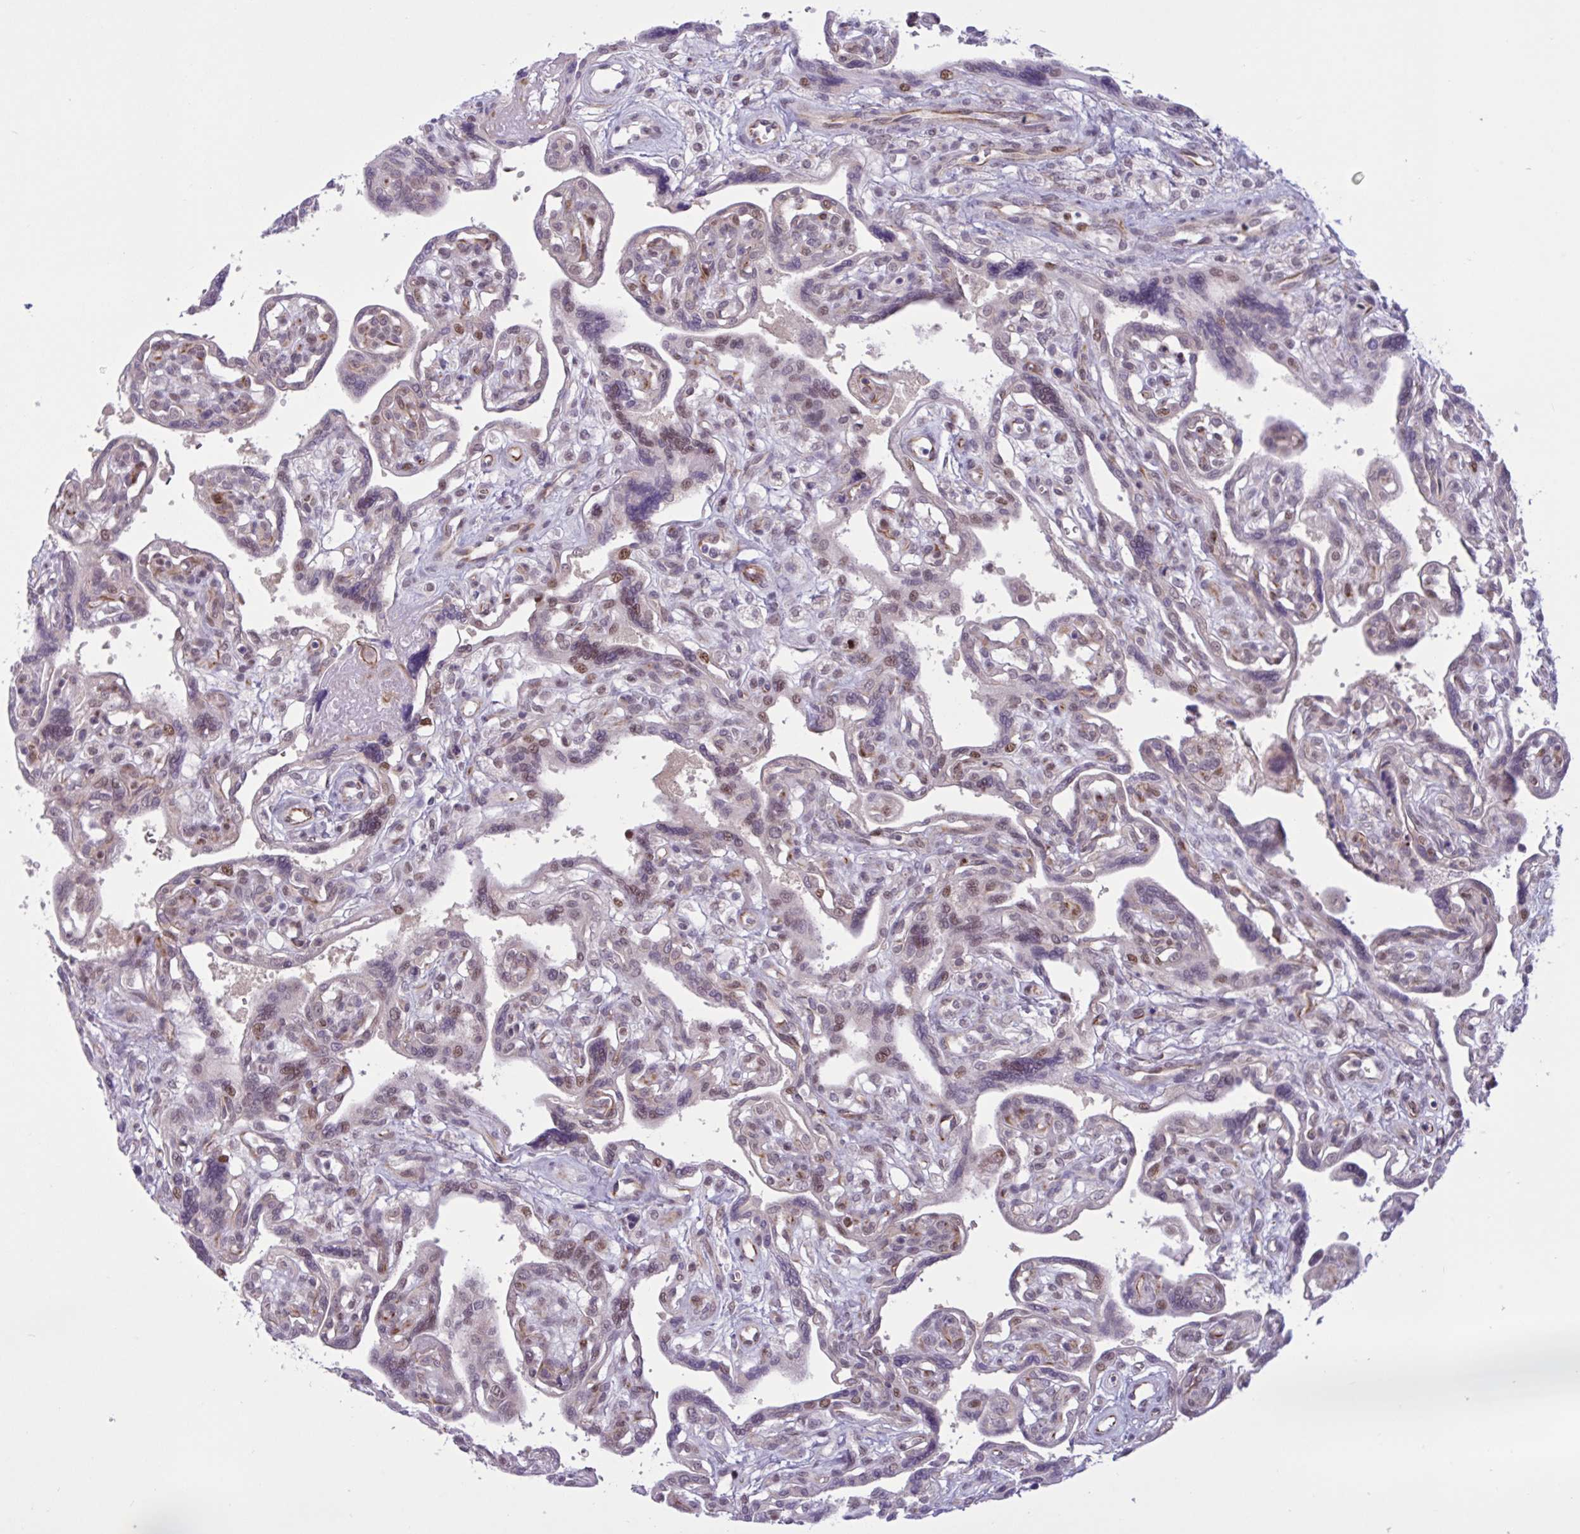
{"staining": {"intensity": "moderate", "quantity": ">75%", "location": "cytoplasmic/membranous"}, "tissue": "placenta", "cell_type": "Decidual cells", "image_type": "normal", "snomed": [{"axis": "morphology", "description": "Normal tissue, NOS"}, {"axis": "topography", "description": "Placenta"}], "caption": "IHC micrograph of unremarkable placenta: human placenta stained using immunohistochemistry (IHC) shows medium levels of moderate protein expression localized specifically in the cytoplasmic/membranous of decidual cells, appearing as a cytoplasmic/membranous brown color.", "gene": "PRMT6", "patient": {"sex": "female", "age": 39}}